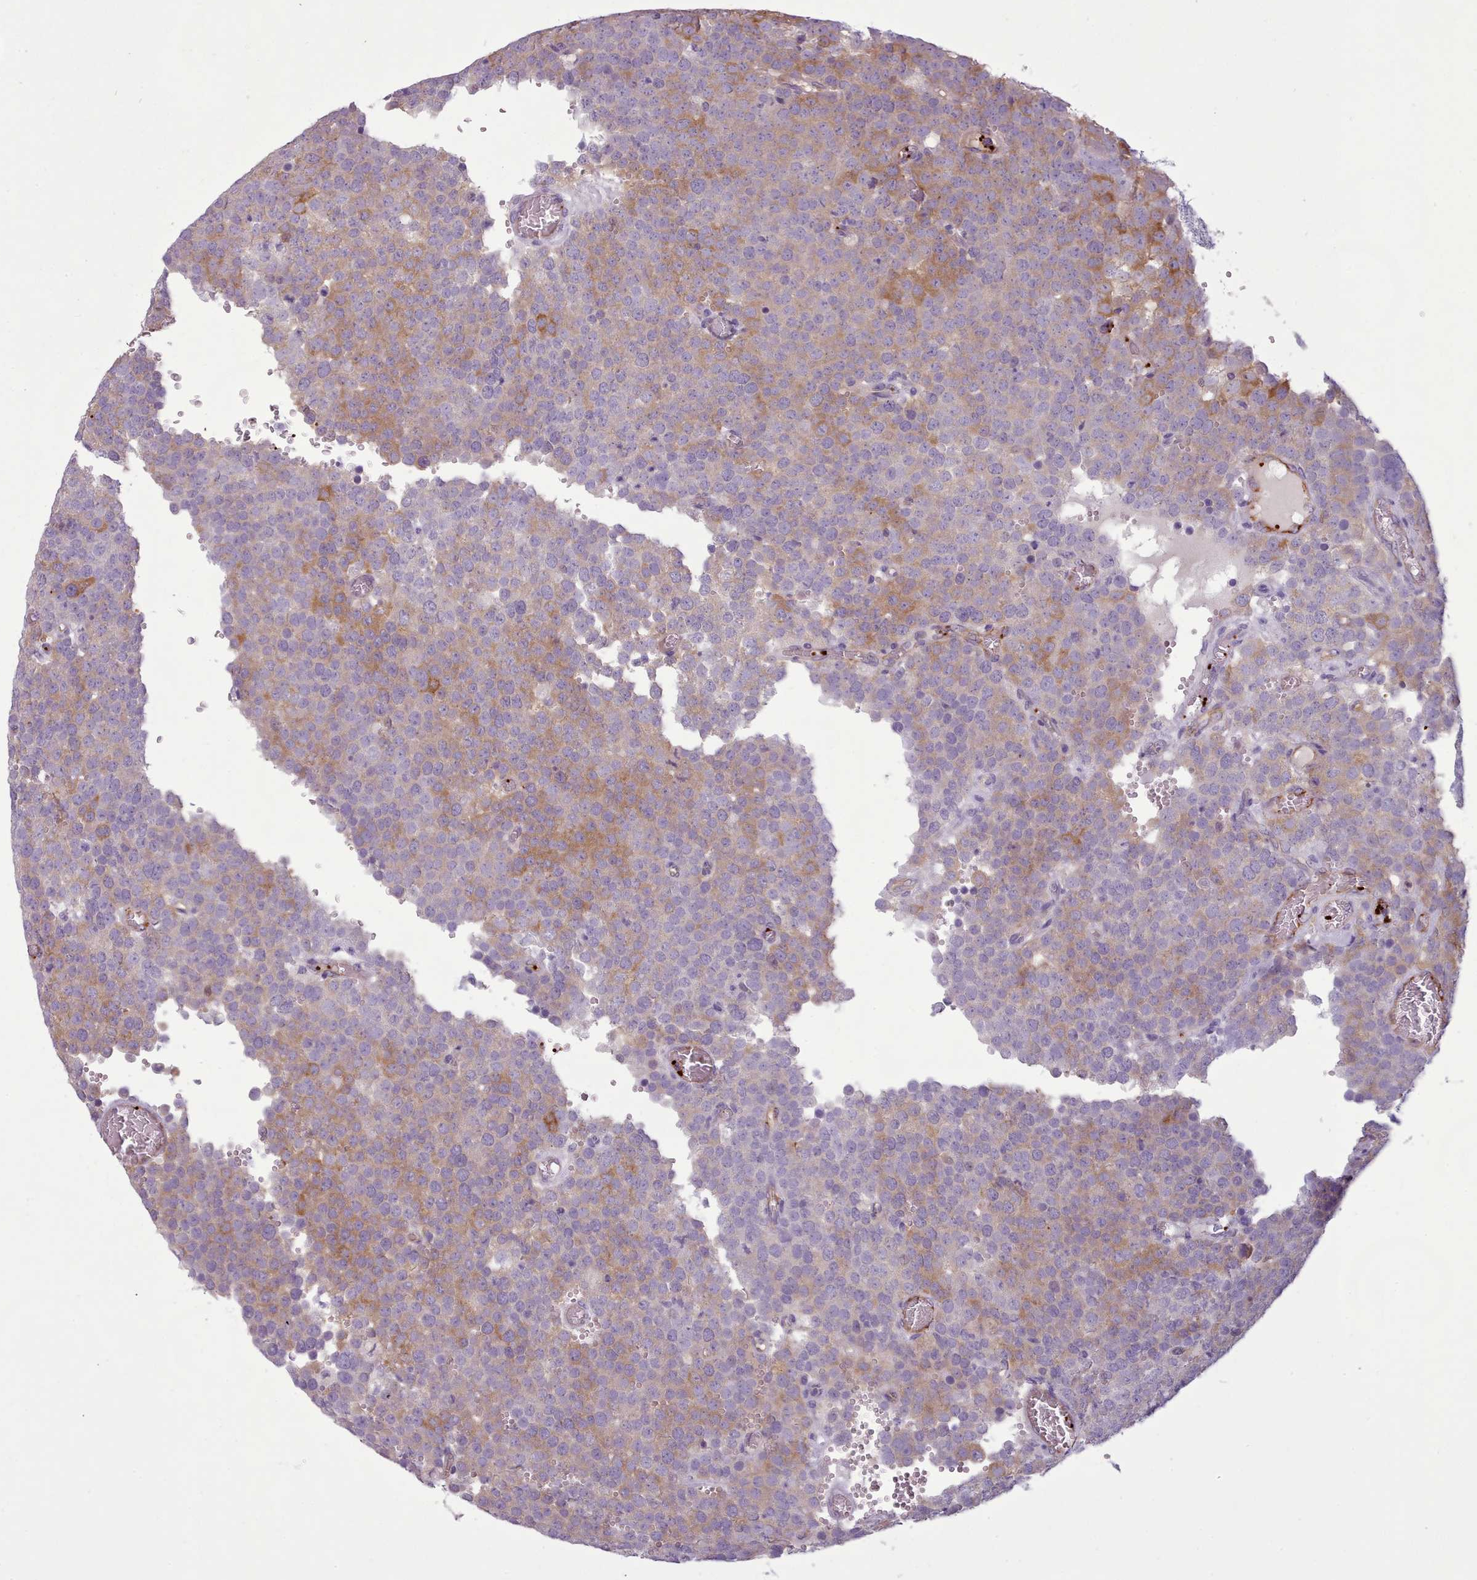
{"staining": {"intensity": "moderate", "quantity": "25%-75%", "location": "cytoplasmic/membranous"}, "tissue": "testis cancer", "cell_type": "Tumor cells", "image_type": "cancer", "snomed": [{"axis": "morphology", "description": "Normal tissue, NOS"}, {"axis": "morphology", "description": "Seminoma, NOS"}, {"axis": "topography", "description": "Testis"}], "caption": "Brown immunohistochemical staining in human testis cancer demonstrates moderate cytoplasmic/membranous positivity in approximately 25%-75% of tumor cells.", "gene": "NDST2", "patient": {"sex": "male", "age": 71}}